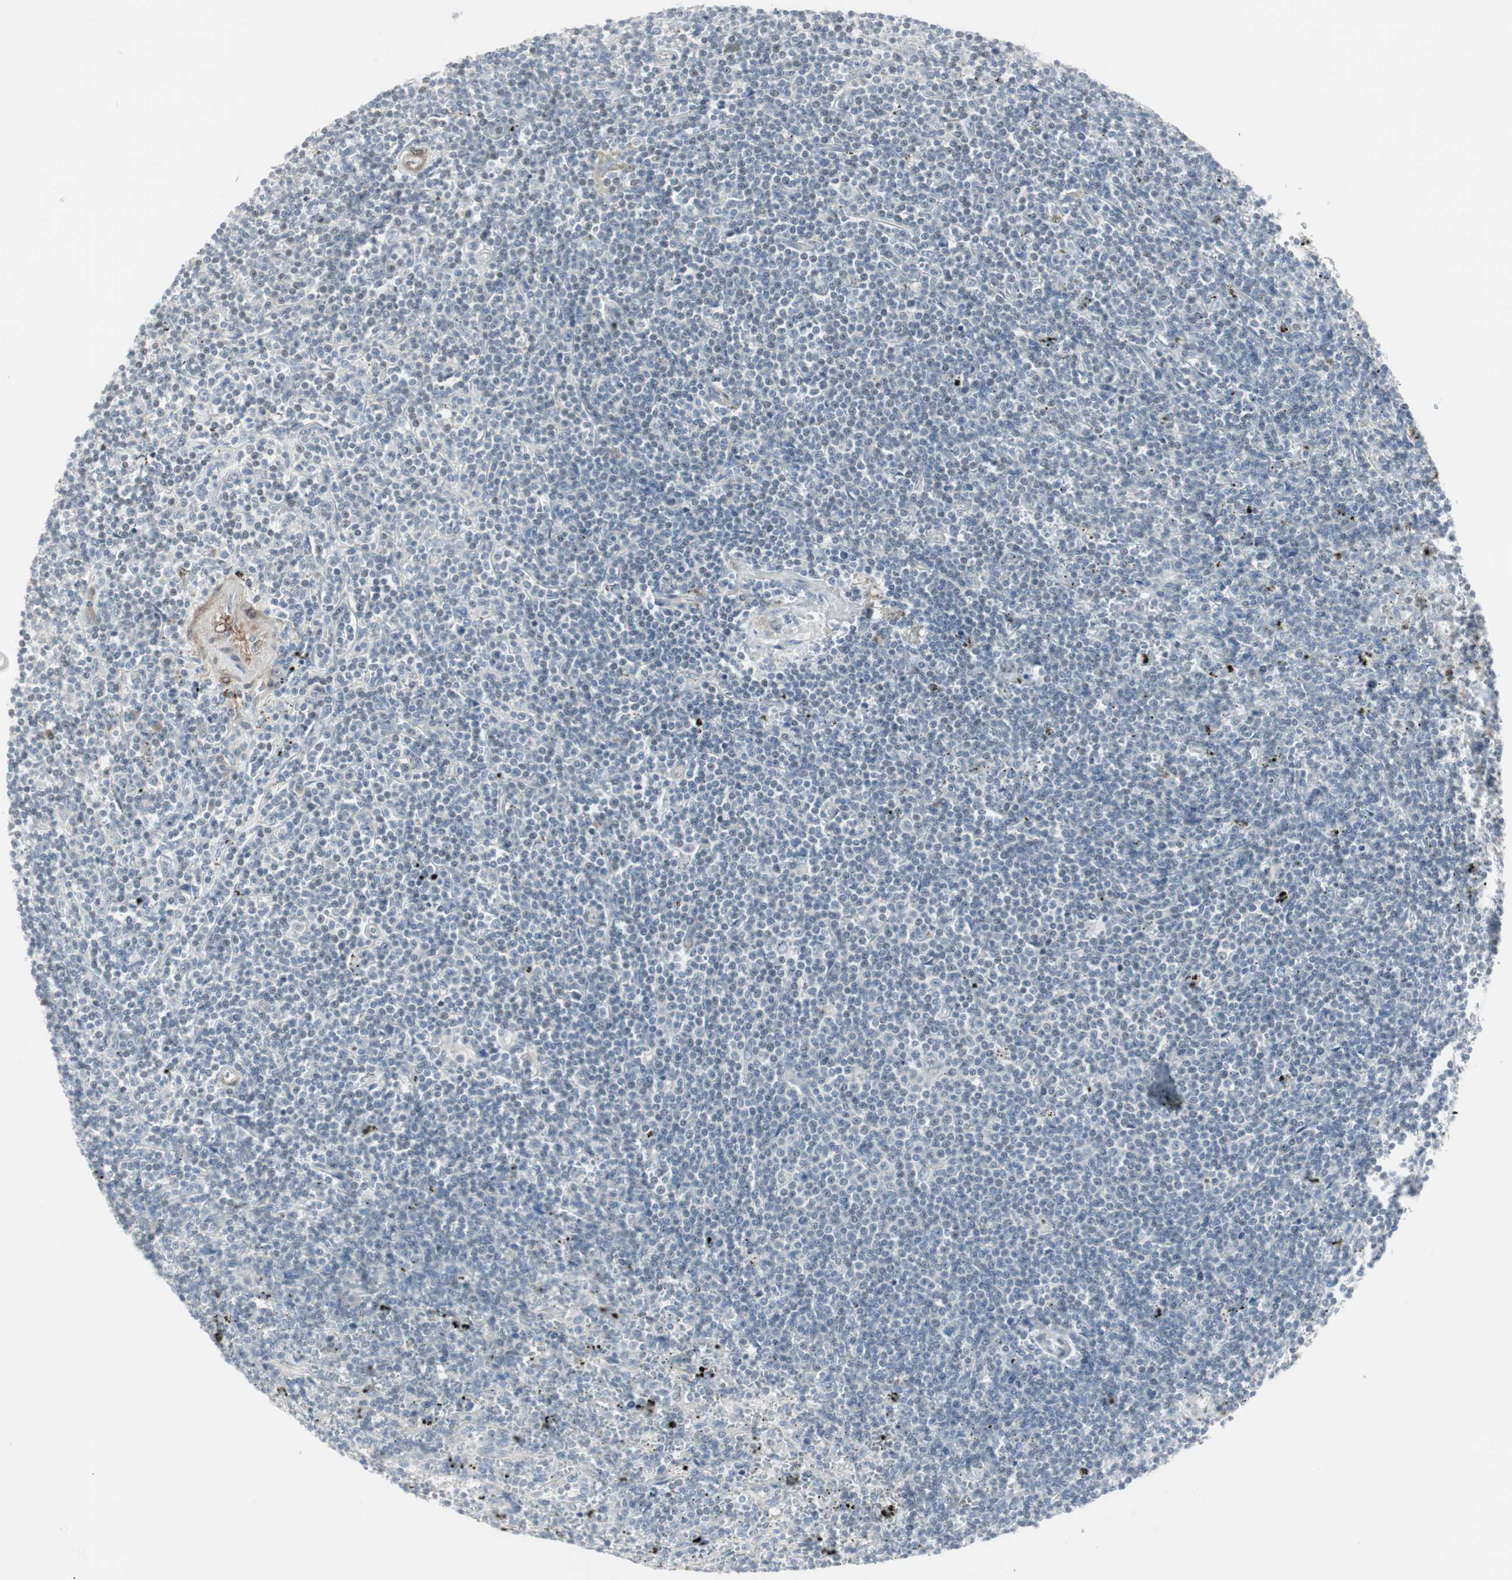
{"staining": {"intensity": "negative", "quantity": "none", "location": "none"}, "tissue": "lymphoma", "cell_type": "Tumor cells", "image_type": "cancer", "snomed": [{"axis": "morphology", "description": "Malignant lymphoma, non-Hodgkin's type, Low grade"}, {"axis": "topography", "description": "Spleen"}], "caption": "Human malignant lymphoma, non-Hodgkin's type (low-grade) stained for a protein using immunohistochemistry (IHC) shows no staining in tumor cells.", "gene": "DMPK", "patient": {"sex": "male", "age": 76}}